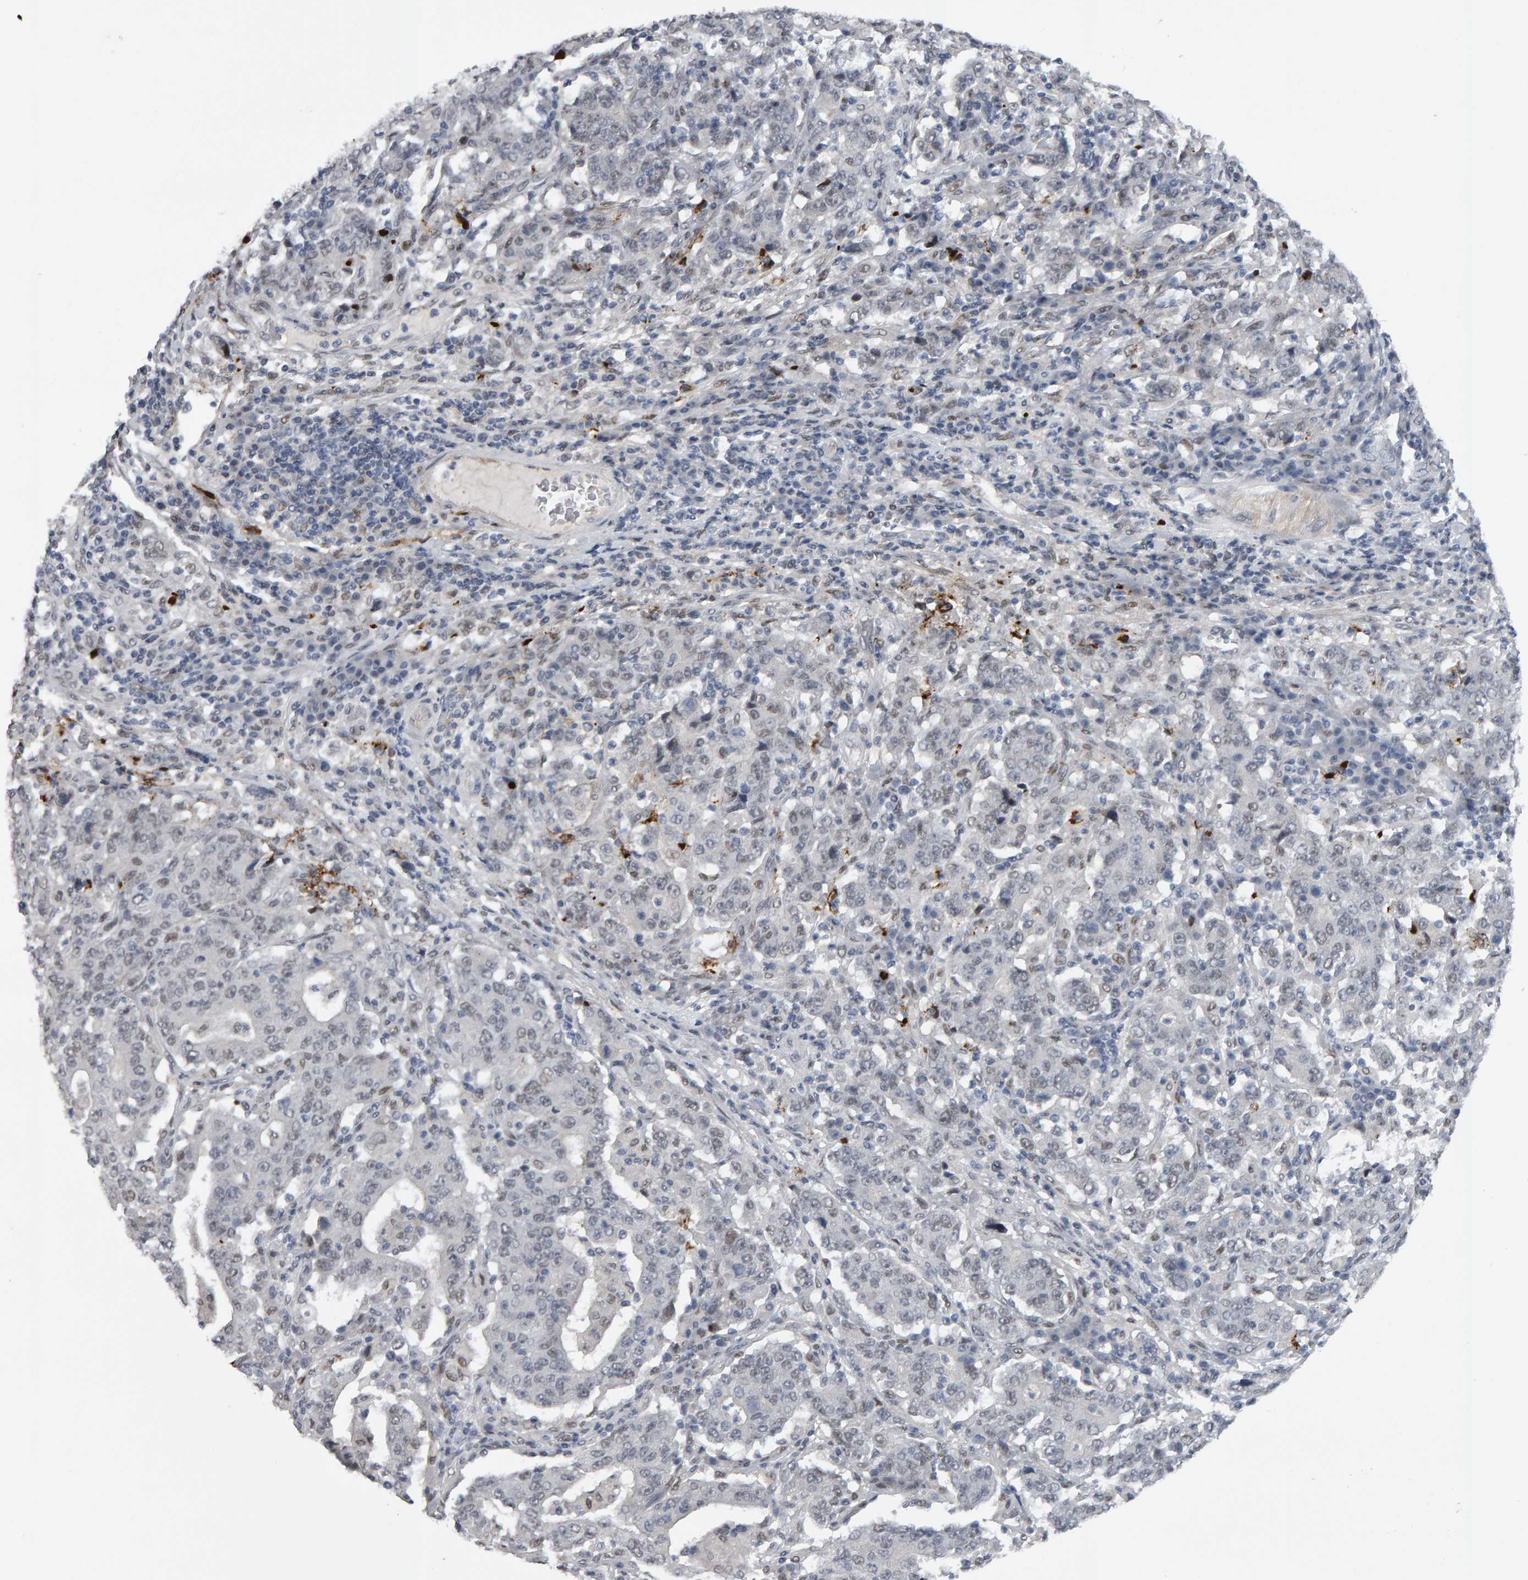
{"staining": {"intensity": "negative", "quantity": "none", "location": "none"}, "tissue": "stomach cancer", "cell_type": "Tumor cells", "image_type": "cancer", "snomed": [{"axis": "morphology", "description": "Normal tissue, NOS"}, {"axis": "morphology", "description": "Adenocarcinoma, NOS"}, {"axis": "topography", "description": "Stomach, upper"}, {"axis": "topography", "description": "Stomach"}], "caption": "Photomicrograph shows no significant protein staining in tumor cells of stomach cancer.", "gene": "IPO8", "patient": {"sex": "male", "age": 59}}